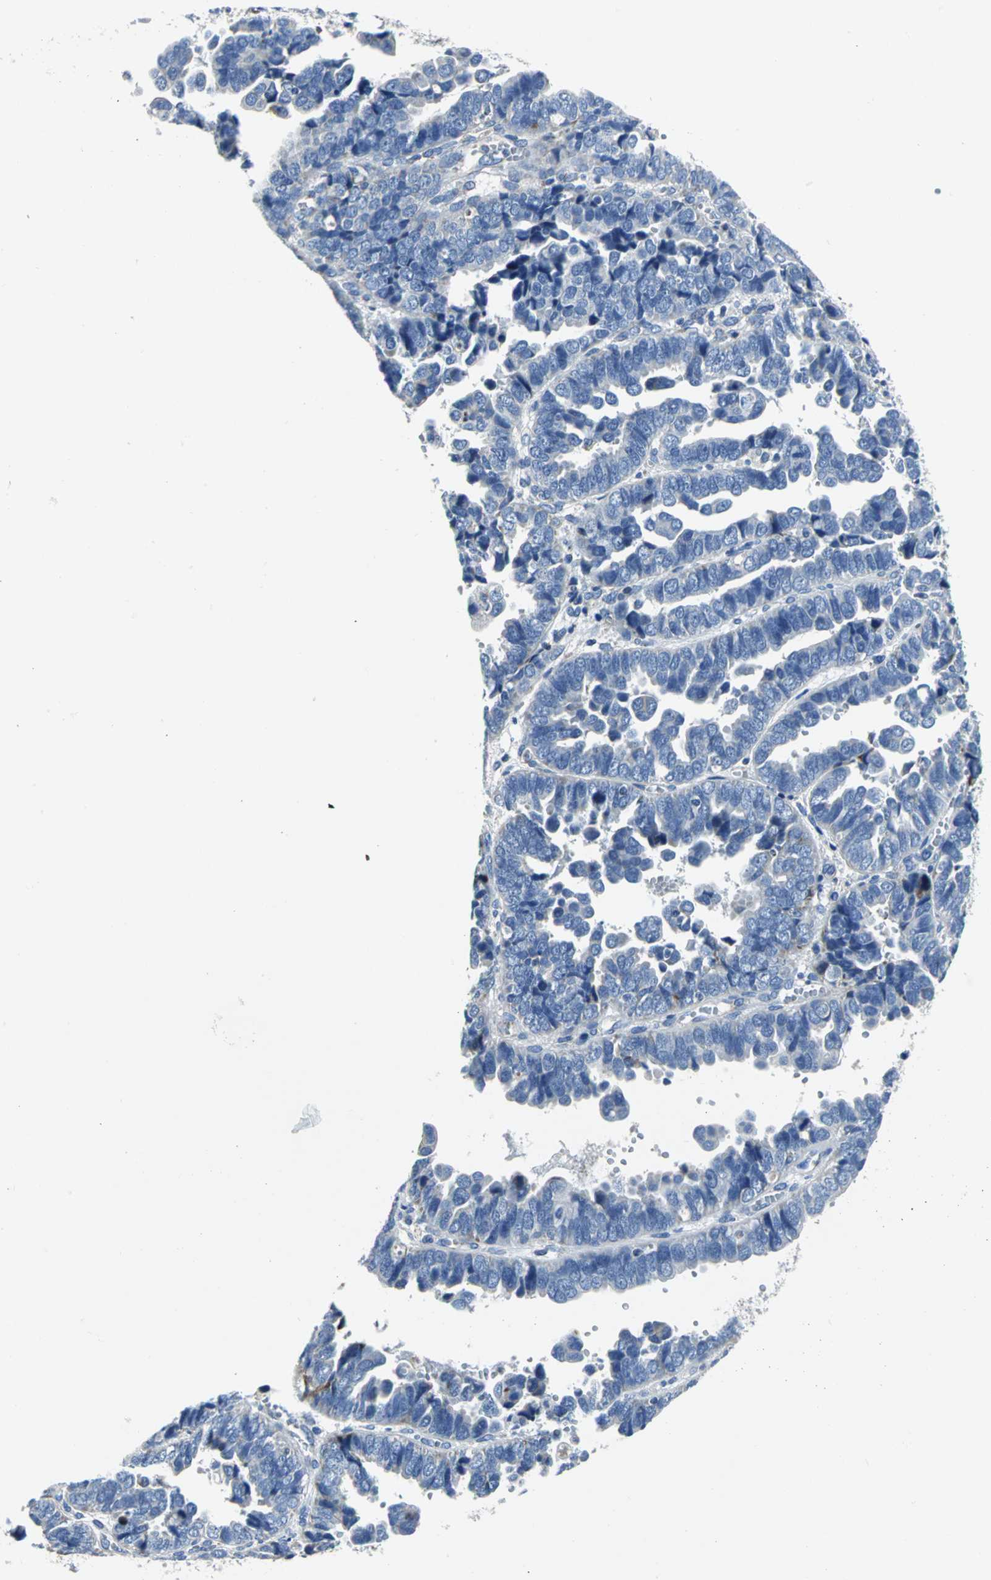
{"staining": {"intensity": "weak", "quantity": "<25%", "location": "cytoplasmic/membranous"}, "tissue": "endometrial cancer", "cell_type": "Tumor cells", "image_type": "cancer", "snomed": [{"axis": "morphology", "description": "Adenocarcinoma, NOS"}, {"axis": "topography", "description": "Endometrium"}], "caption": "Tumor cells show no significant protein staining in adenocarcinoma (endometrial).", "gene": "IFI6", "patient": {"sex": "female", "age": 75}}